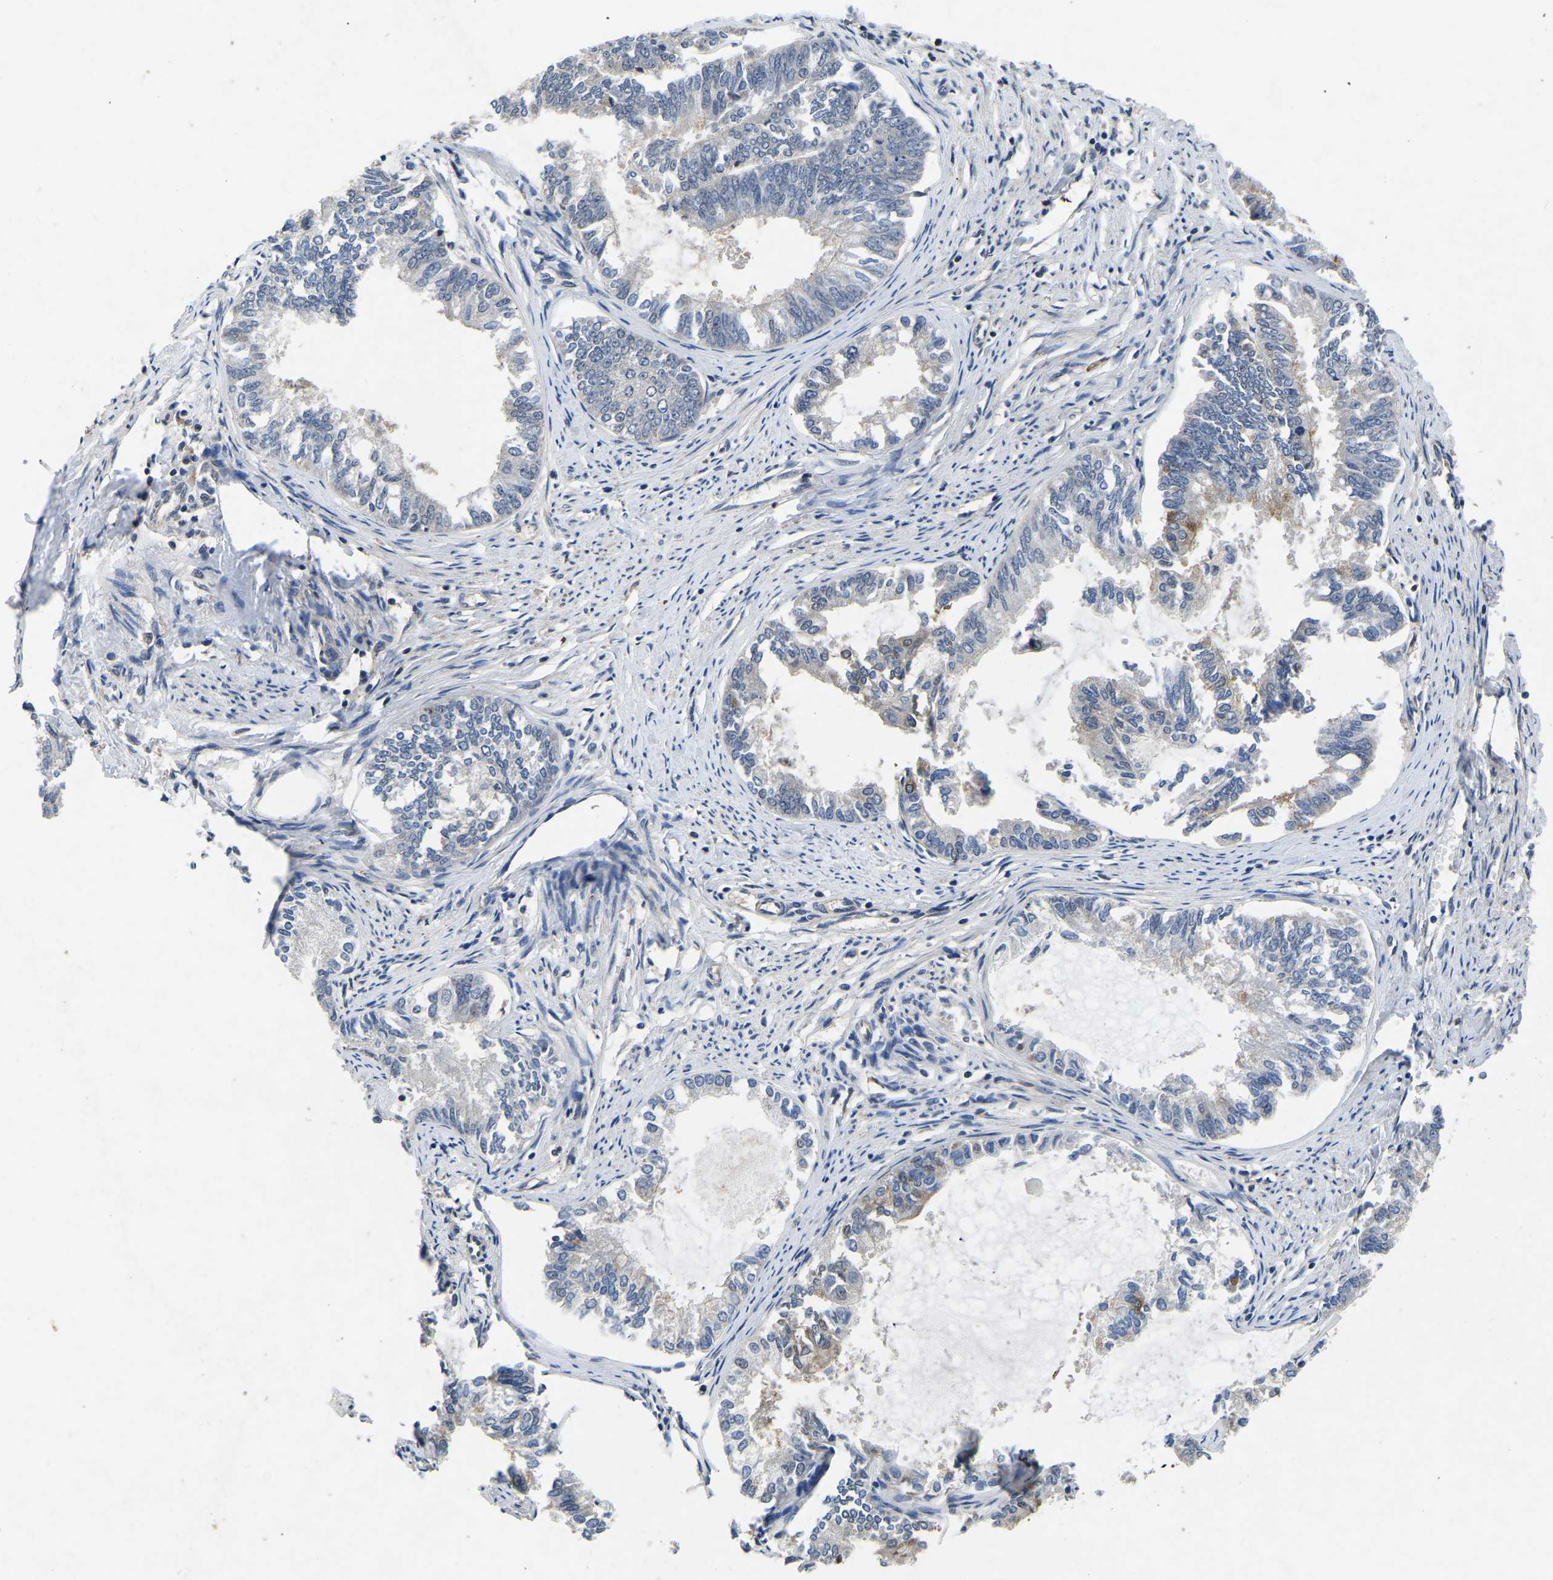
{"staining": {"intensity": "weak", "quantity": "<25%", "location": "cytoplasmic/membranous"}, "tissue": "endometrial cancer", "cell_type": "Tumor cells", "image_type": "cancer", "snomed": [{"axis": "morphology", "description": "Adenocarcinoma, NOS"}, {"axis": "topography", "description": "Endometrium"}], "caption": "The image displays no significant staining in tumor cells of endometrial cancer.", "gene": "FGD5", "patient": {"sex": "female", "age": 86}}